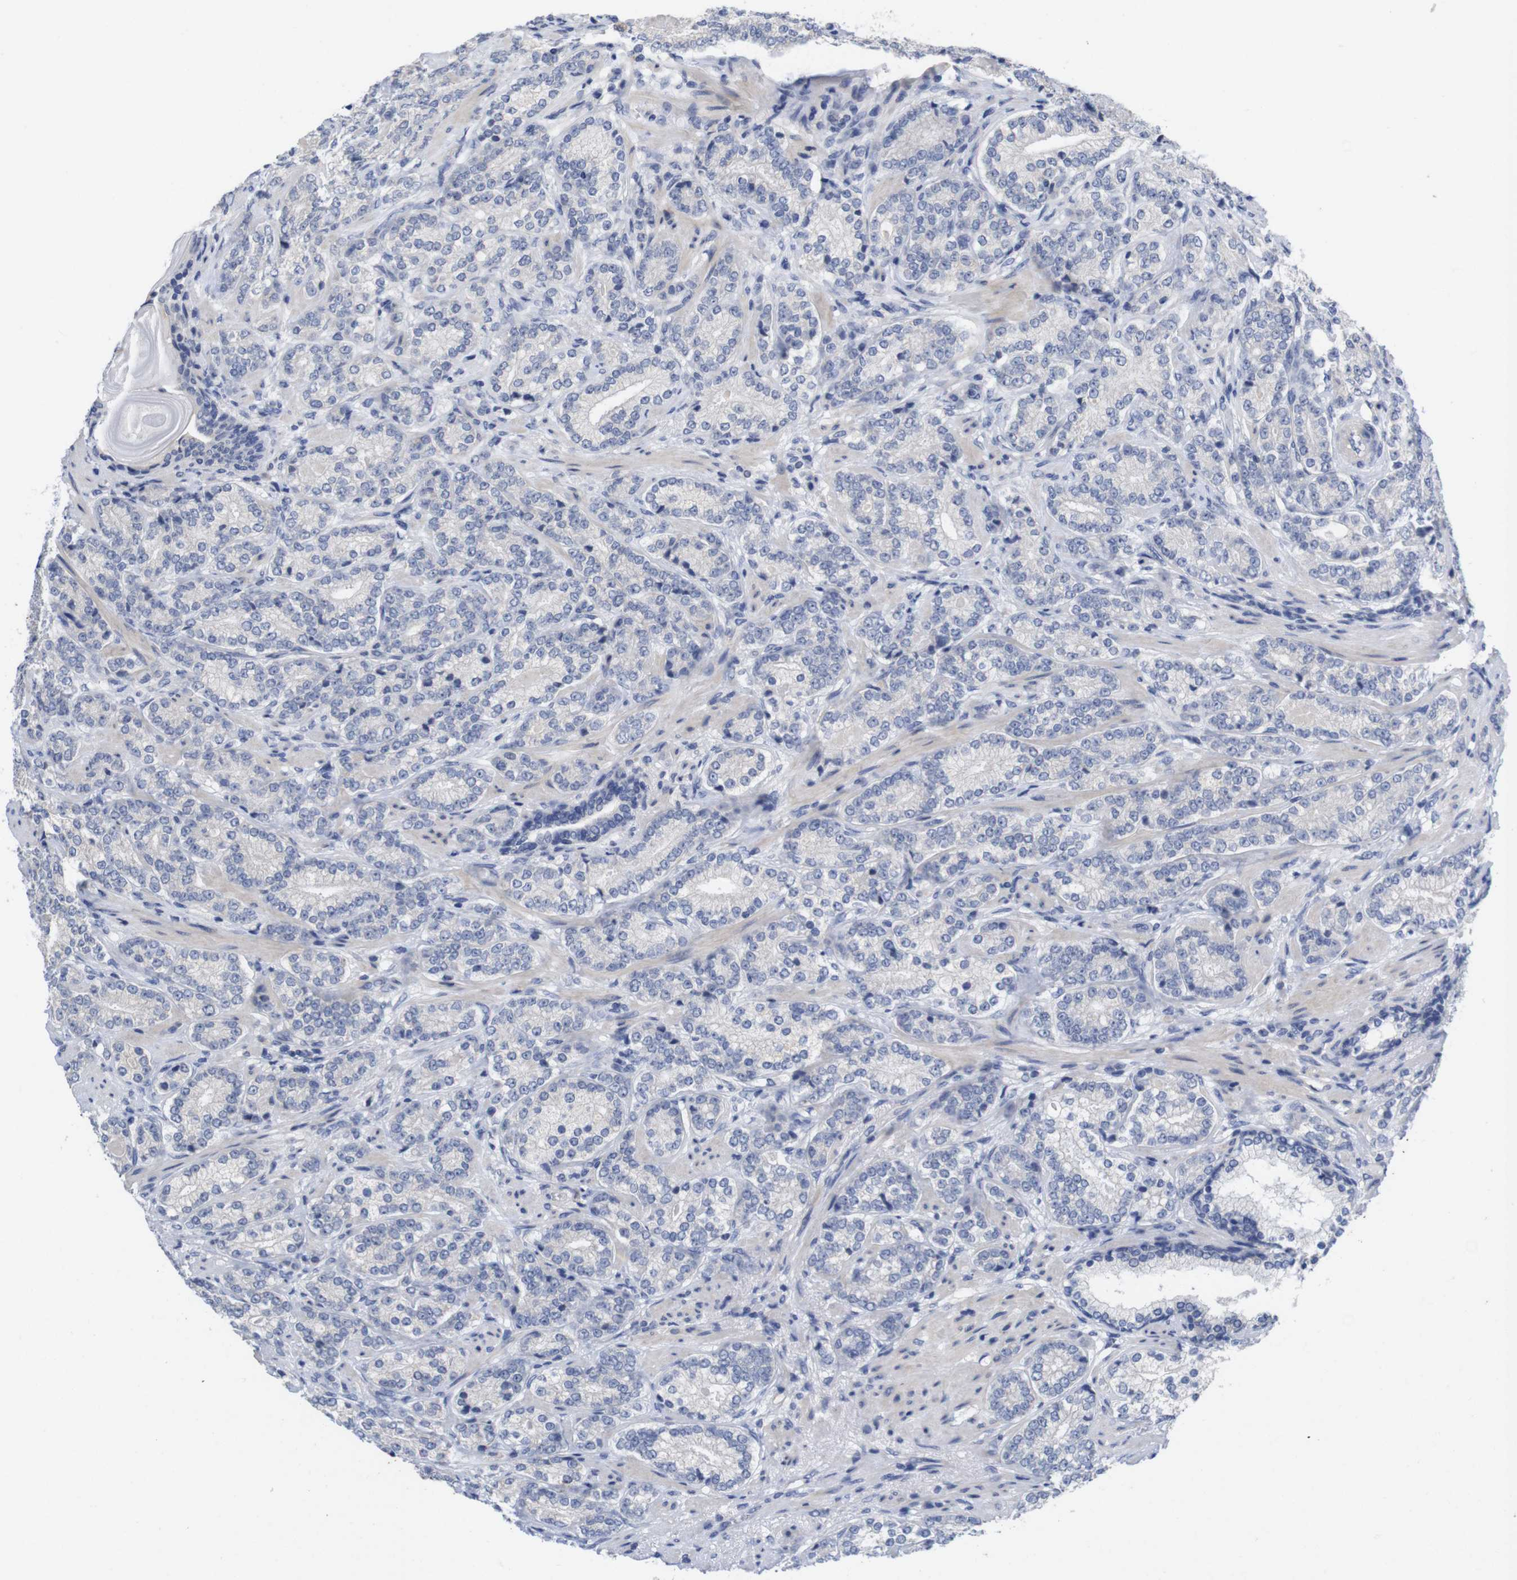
{"staining": {"intensity": "negative", "quantity": "none", "location": "none"}, "tissue": "prostate cancer", "cell_type": "Tumor cells", "image_type": "cancer", "snomed": [{"axis": "morphology", "description": "Adenocarcinoma, High grade"}, {"axis": "topography", "description": "Prostate"}], "caption": "IHC image of prostate adenocarcinoma (high-grade) stained for a protein (brown), which demonstrates no expression in tumor cells.", "gene": "TNNI3", "patient": {"sex": "male", "age": 61}}